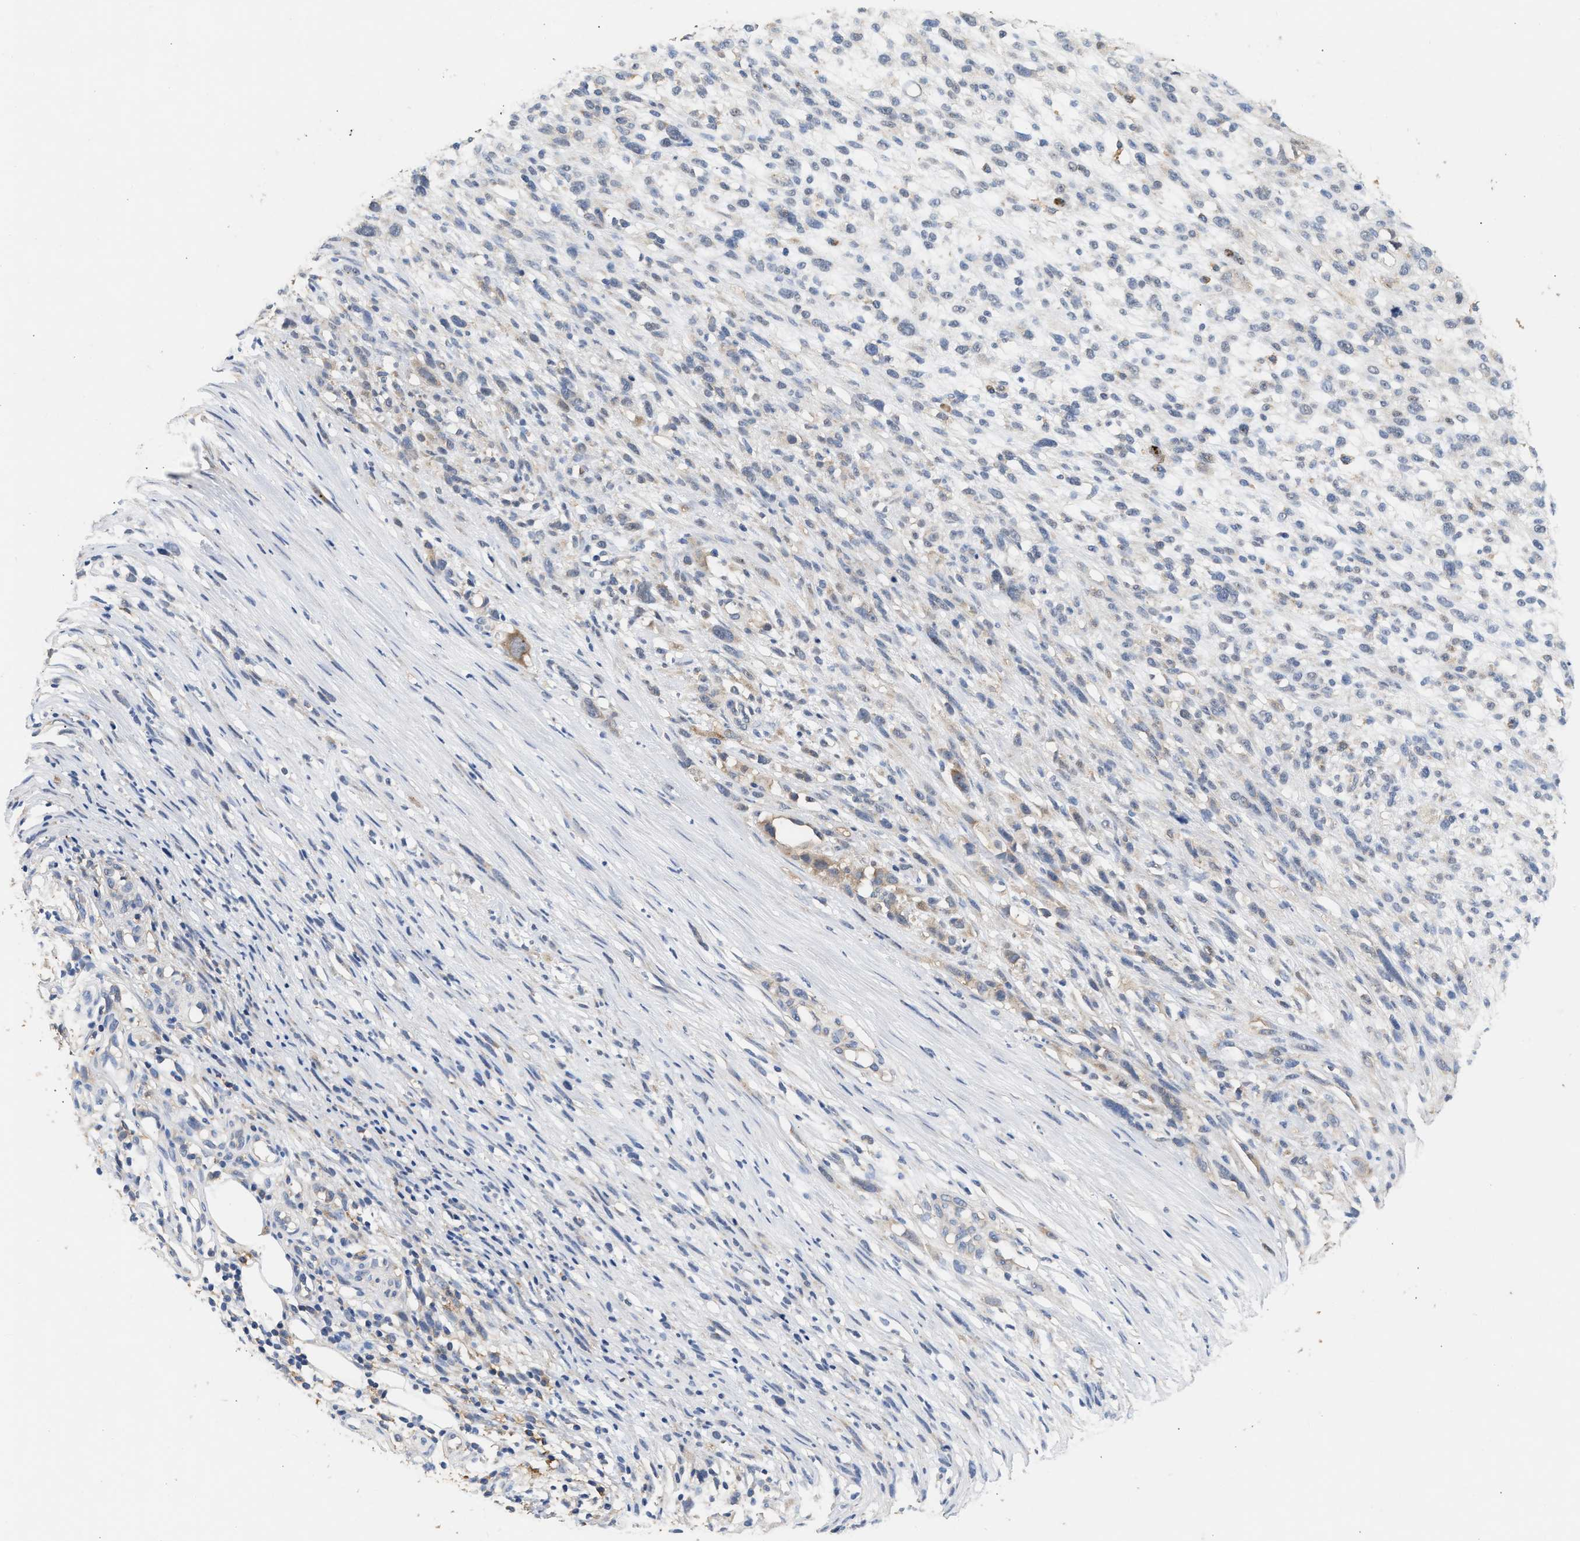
{"staining": {"intensity": "weak", "quantity": "<25%", "location": "cytoplasmic/membranous"}, "tissue": "melanoma", "cell_type": "Tumor cells", "image_type": "cancer", "snomed": [{"axis": "morphology", "description": "Malignant melanoma, NOS"}, {"axis": "topography", "description": "Skin"}], "caption": "An immunohistochemistry micrograph of malignant melanoma is shown. There is no staining in tumor cells of malignant melanoma.", "gene": "GCN1", "patient": {"sex": "female", "age": 55}}